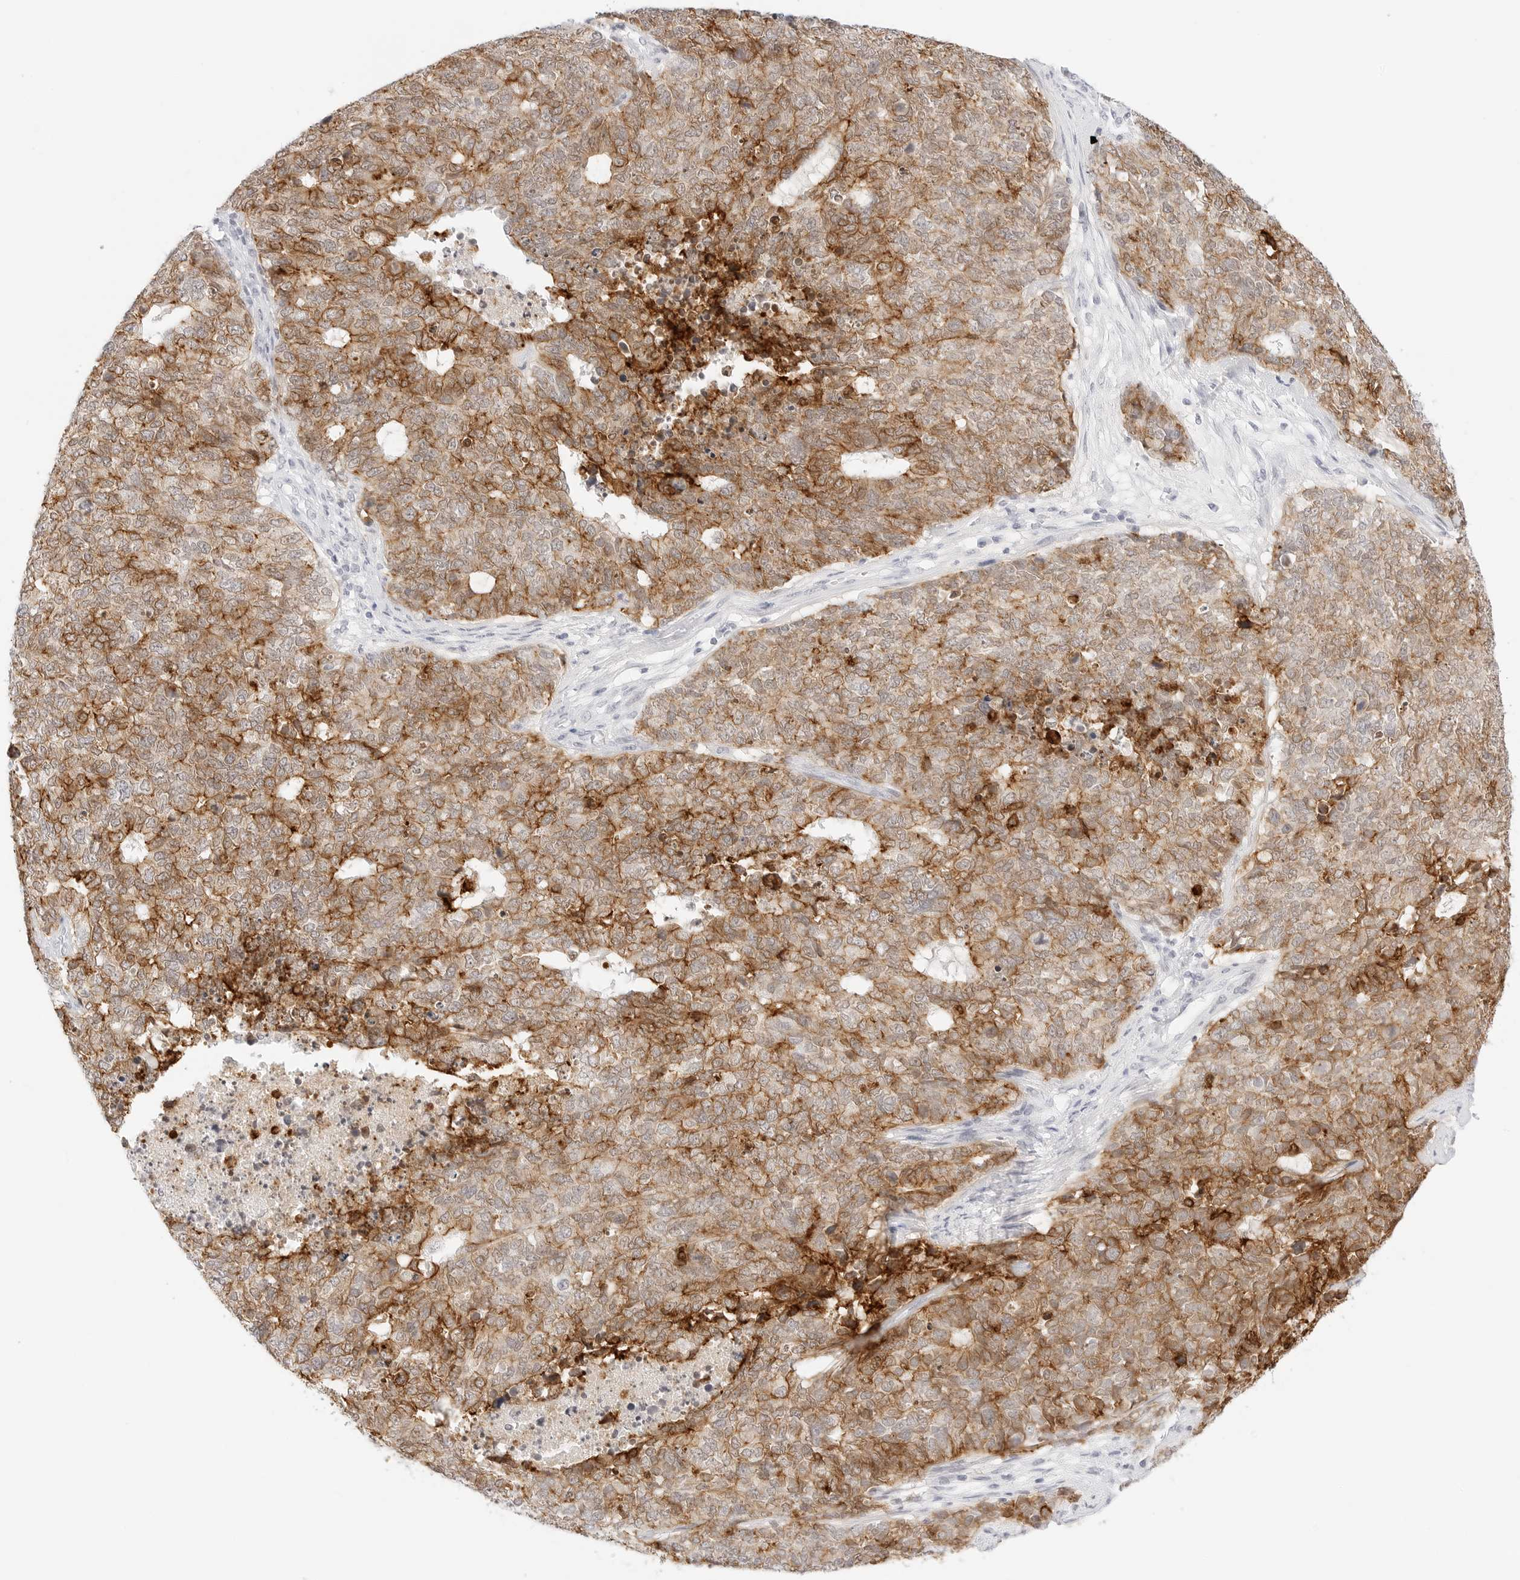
{"staining": {"intensity": "moderate", "quantity": ">75%", "location": "cytoplasmic/membranous"}, "tissue": "cervical cancer", "cell_type": "Tumor cells", "image_type": "cancer", "snomed": [{"axis": "morphology", "description": "Squamous cell carcinoma, NOS"}, {"axis": "topography", "description": "Cervix"}], "caption": "Cervical cancer stained for a protein (brown) displays moderate cytoplasmic/membranous positive expression in about >75% of tumor cells.", "gene": "CDH1", "patient": {"sex": "female", "age": 63}}